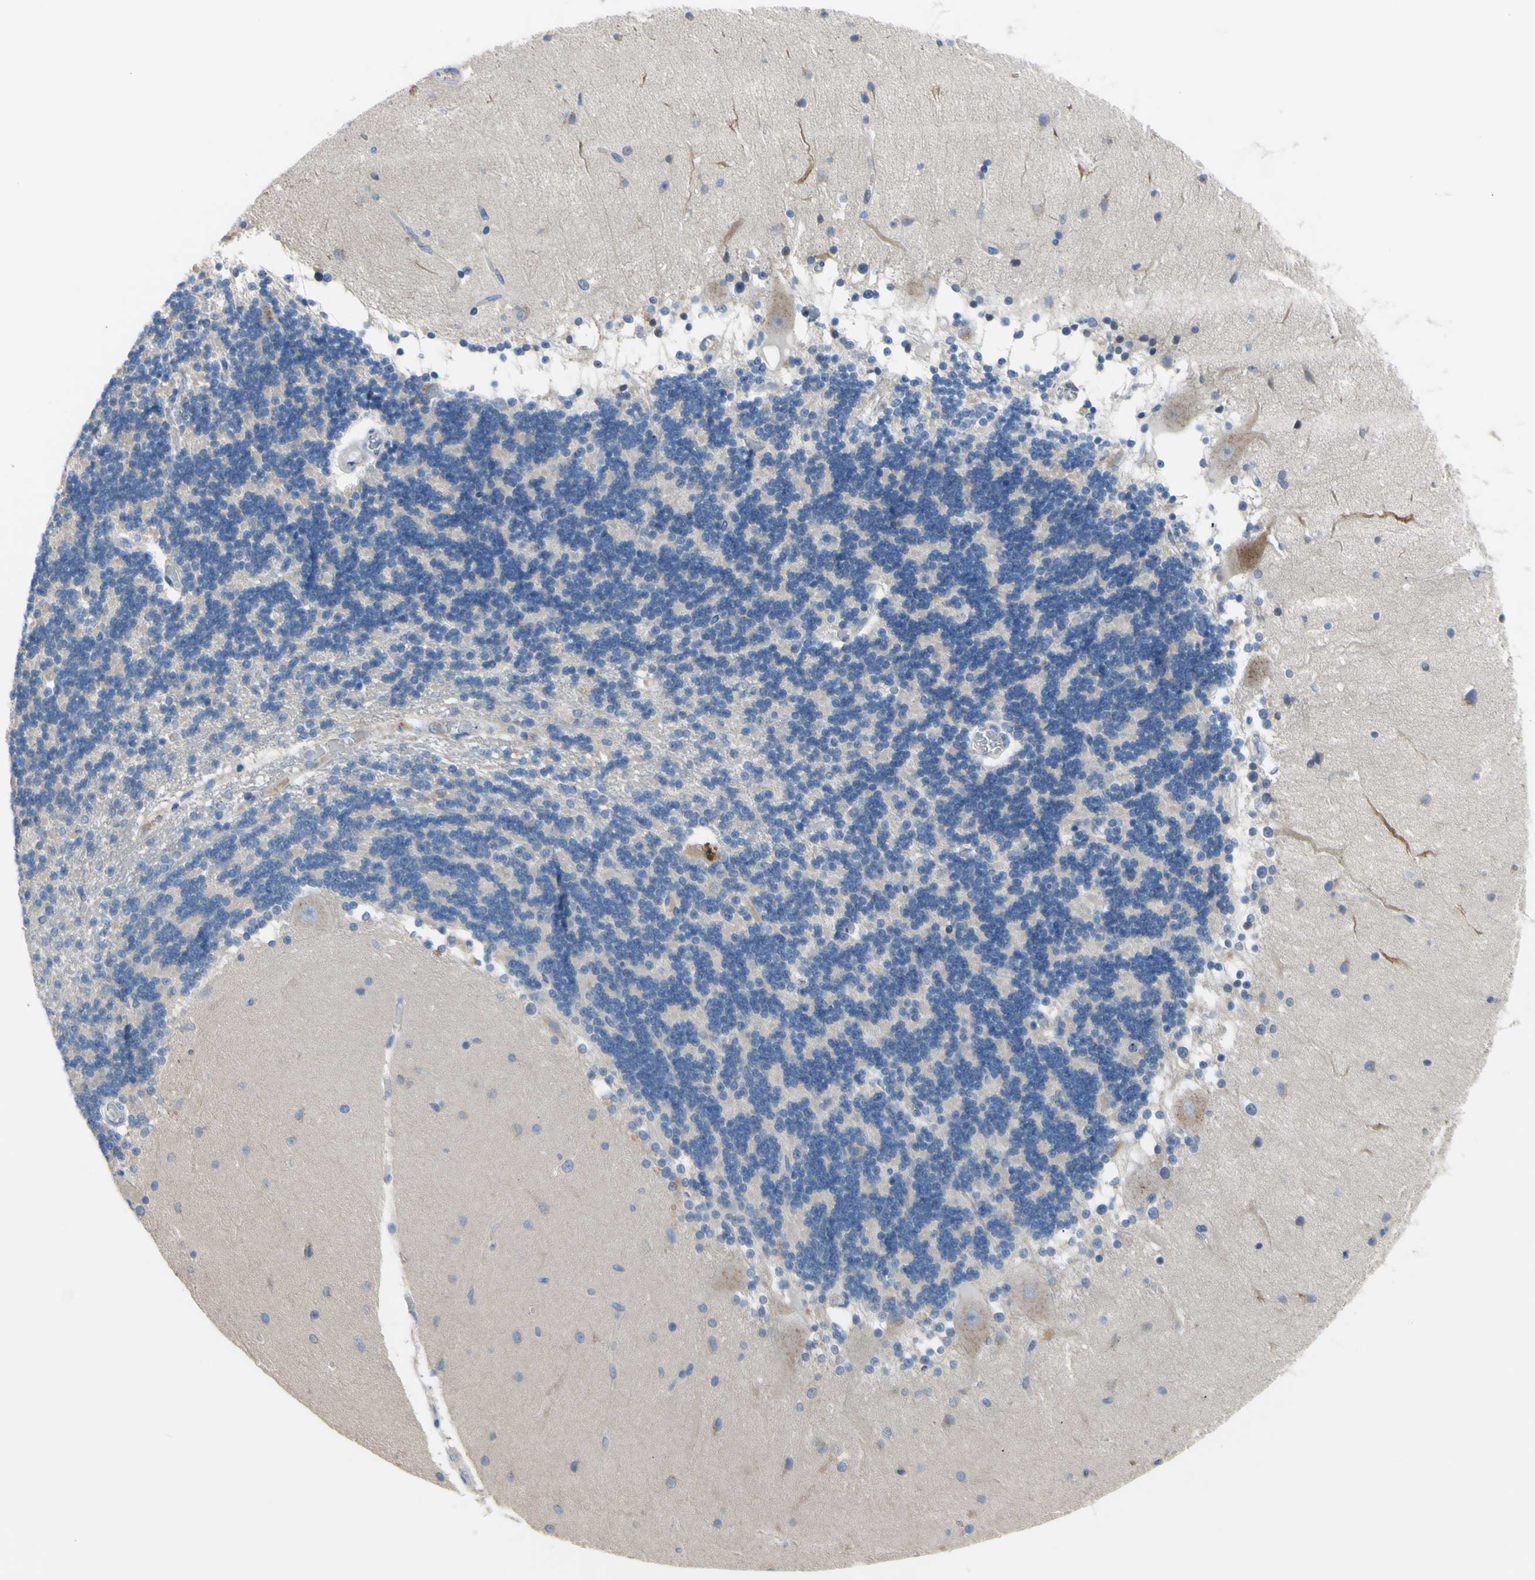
{"staining": {"intensity": "negative", "quantity": "none", "location": "none"}, "tissue": "cerebellum", "cell_type": "Cells in granular layer", "image_type": "normal", "snomed": [{"axis": "morphology", "description": "Normal tissue, NOS"}, {"axis": "topography", "description": "Cerebellum"}], "caption": "This is an immunohistochemistry photomicrograph of benign human cerebellum. There is no staining in cells in granular layer.", "gene": "TMEM59L", "patient": {"sex": "female", "age": 54}}